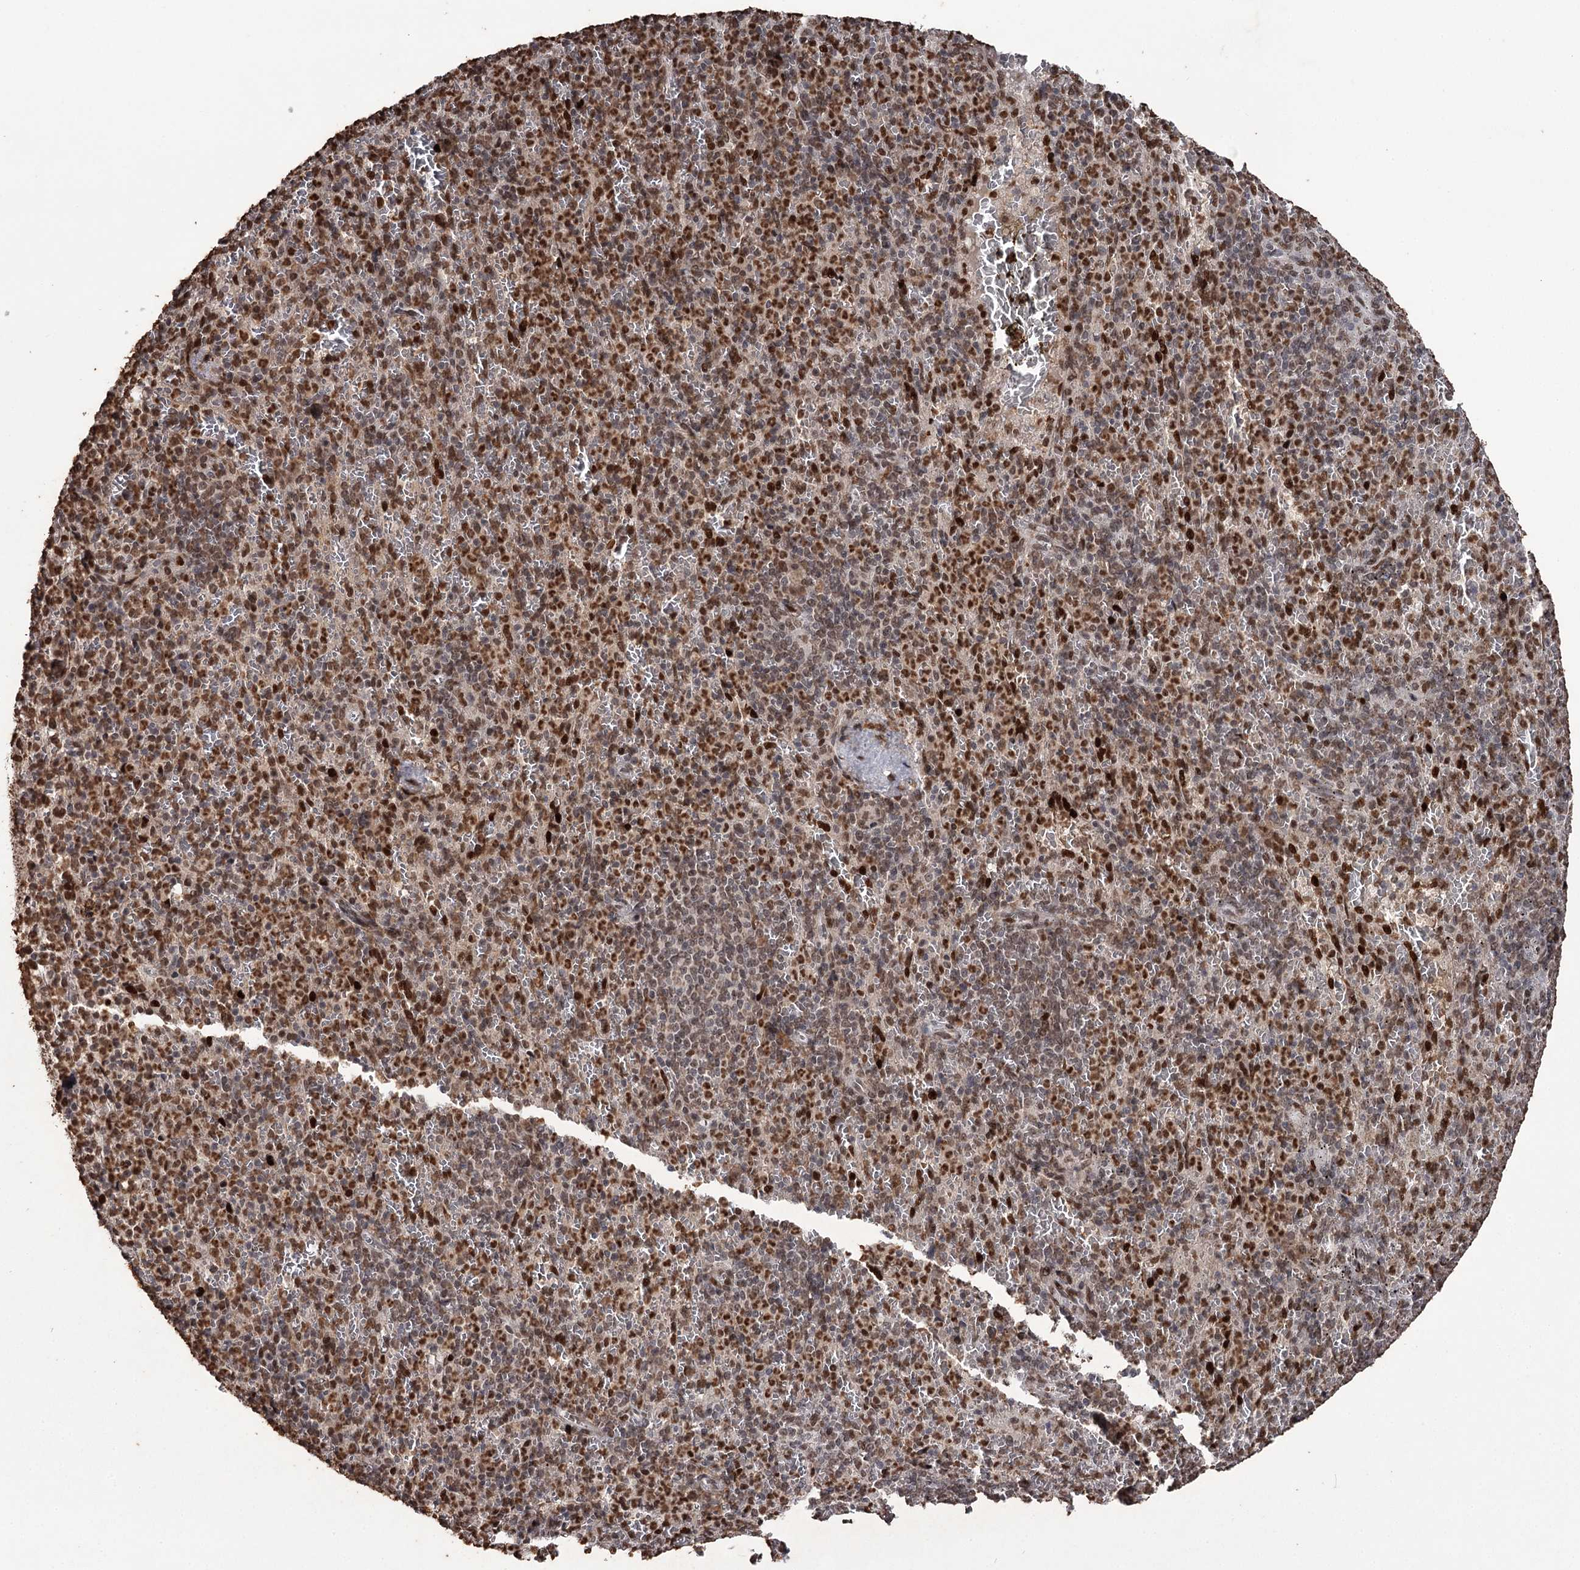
{"staining": {"intensity": "strong", "quantity": ">75%", "location": "nuclear"}, "tissue": "spleen", "cell_type": "Cells in red pulp", "image_type": "normal", "snomed": [{"axis": "morphology", "description": "Normal tissue, NOS"}, {"axis": "topography", "description": "Spleen"}], "caption": "IHC histopathology image of unremarkable spleen: human spleen stained using immunohistochemistry reveals high levels of strong protein expression localized specifically in the nuclear of cells in red pulp, appearing as a nuclear brown color.", "gene": "THYN1", "patient": {"sex": "female", "age": 74}}